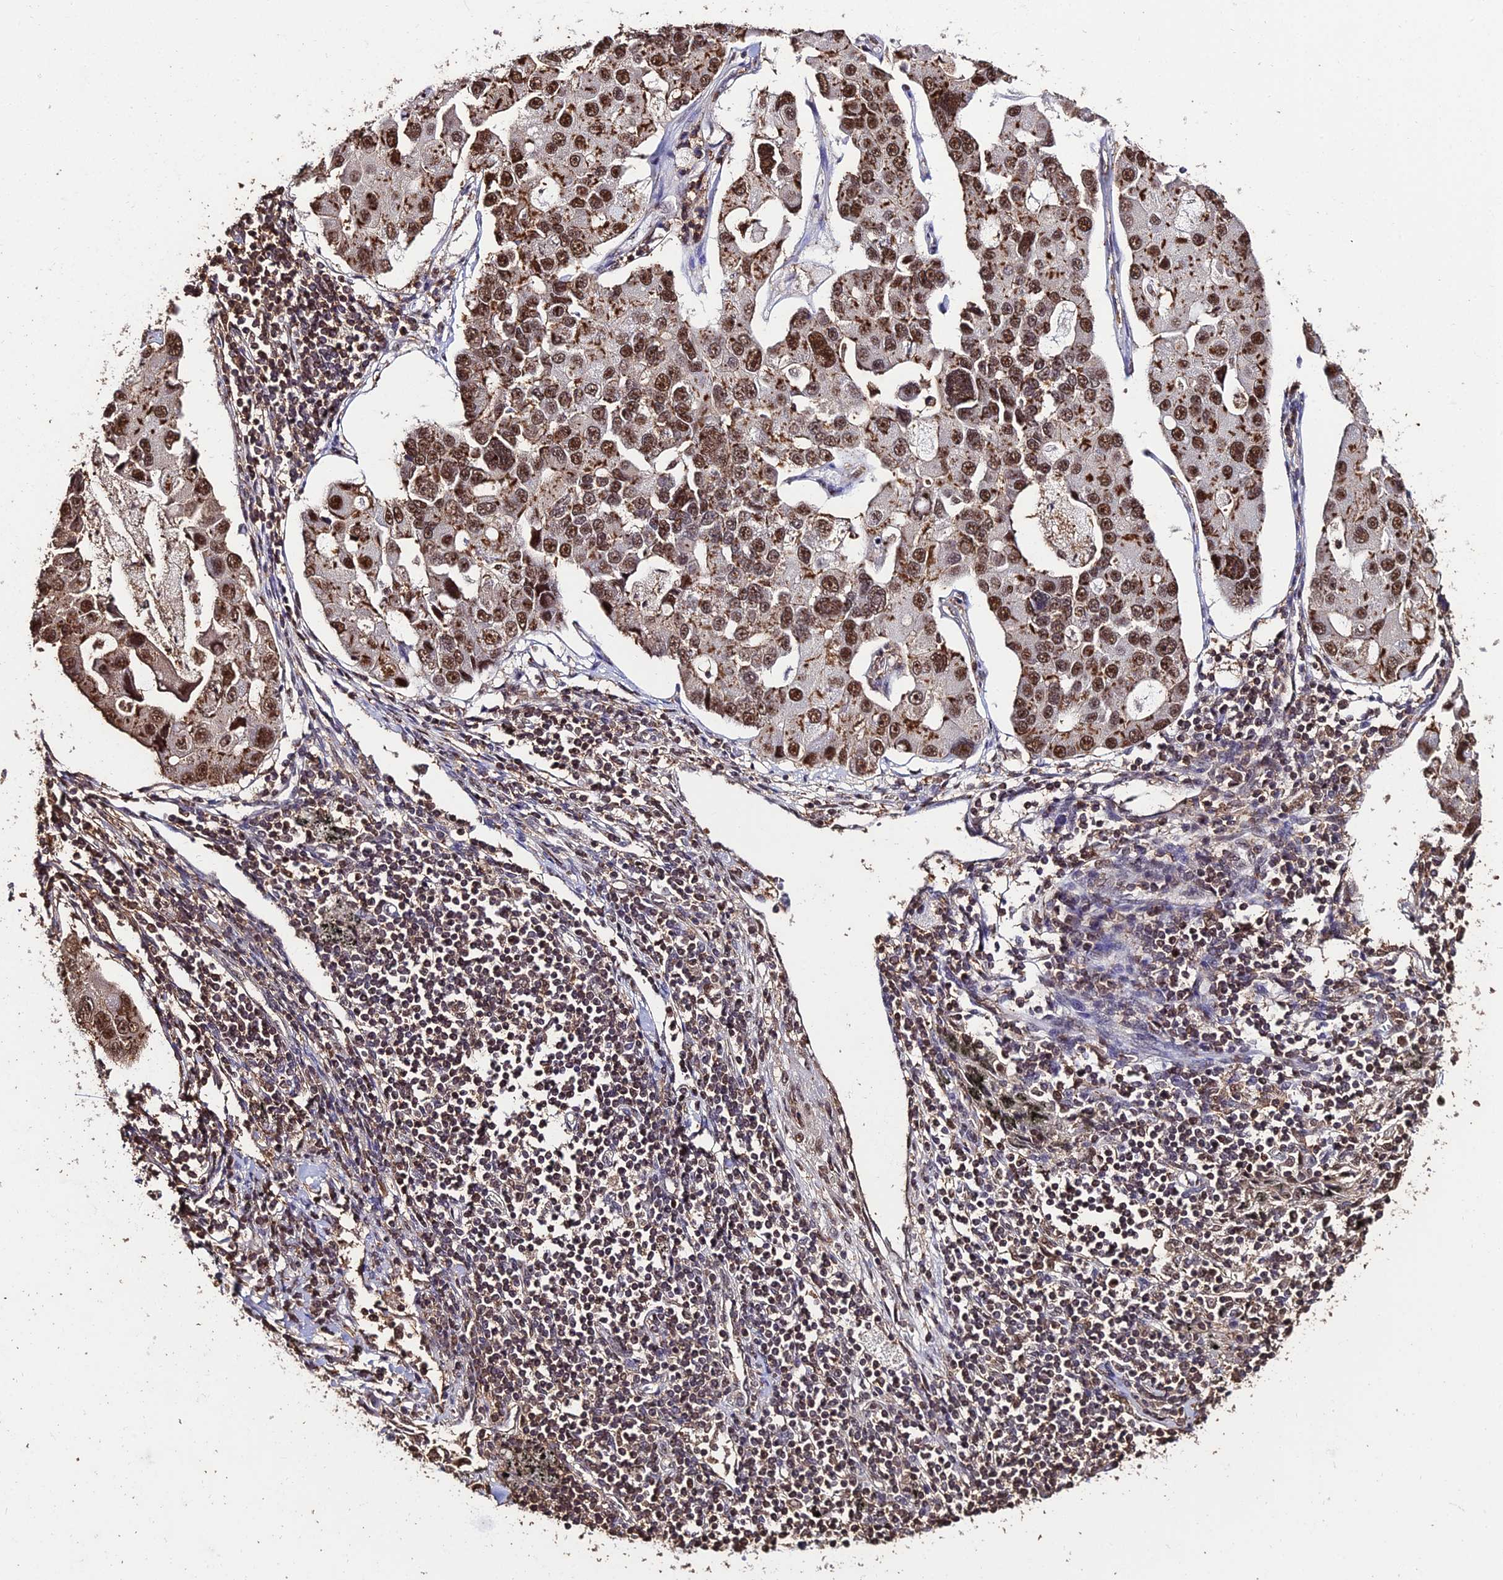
{"staining": {"intensity": "moderate", "quantity": ">75%", "location": "nuclear"}, "tissue": "lung cancer", "cell_type": "Tumor cells", "image_type": "cancer", "snomed": [{"axis": "morphology", "description": "Adenocarcinoma, NOS"}, {"axis": "topography", "description": "Lung"}], "caption": "Approximately >75% of tumor cells in lung cancer display moderate nuclear protein staining as visualized by brown immunohistochemical staining.", "gene": "PPP4C", "patient": {"sex": "female", "age": 54}}